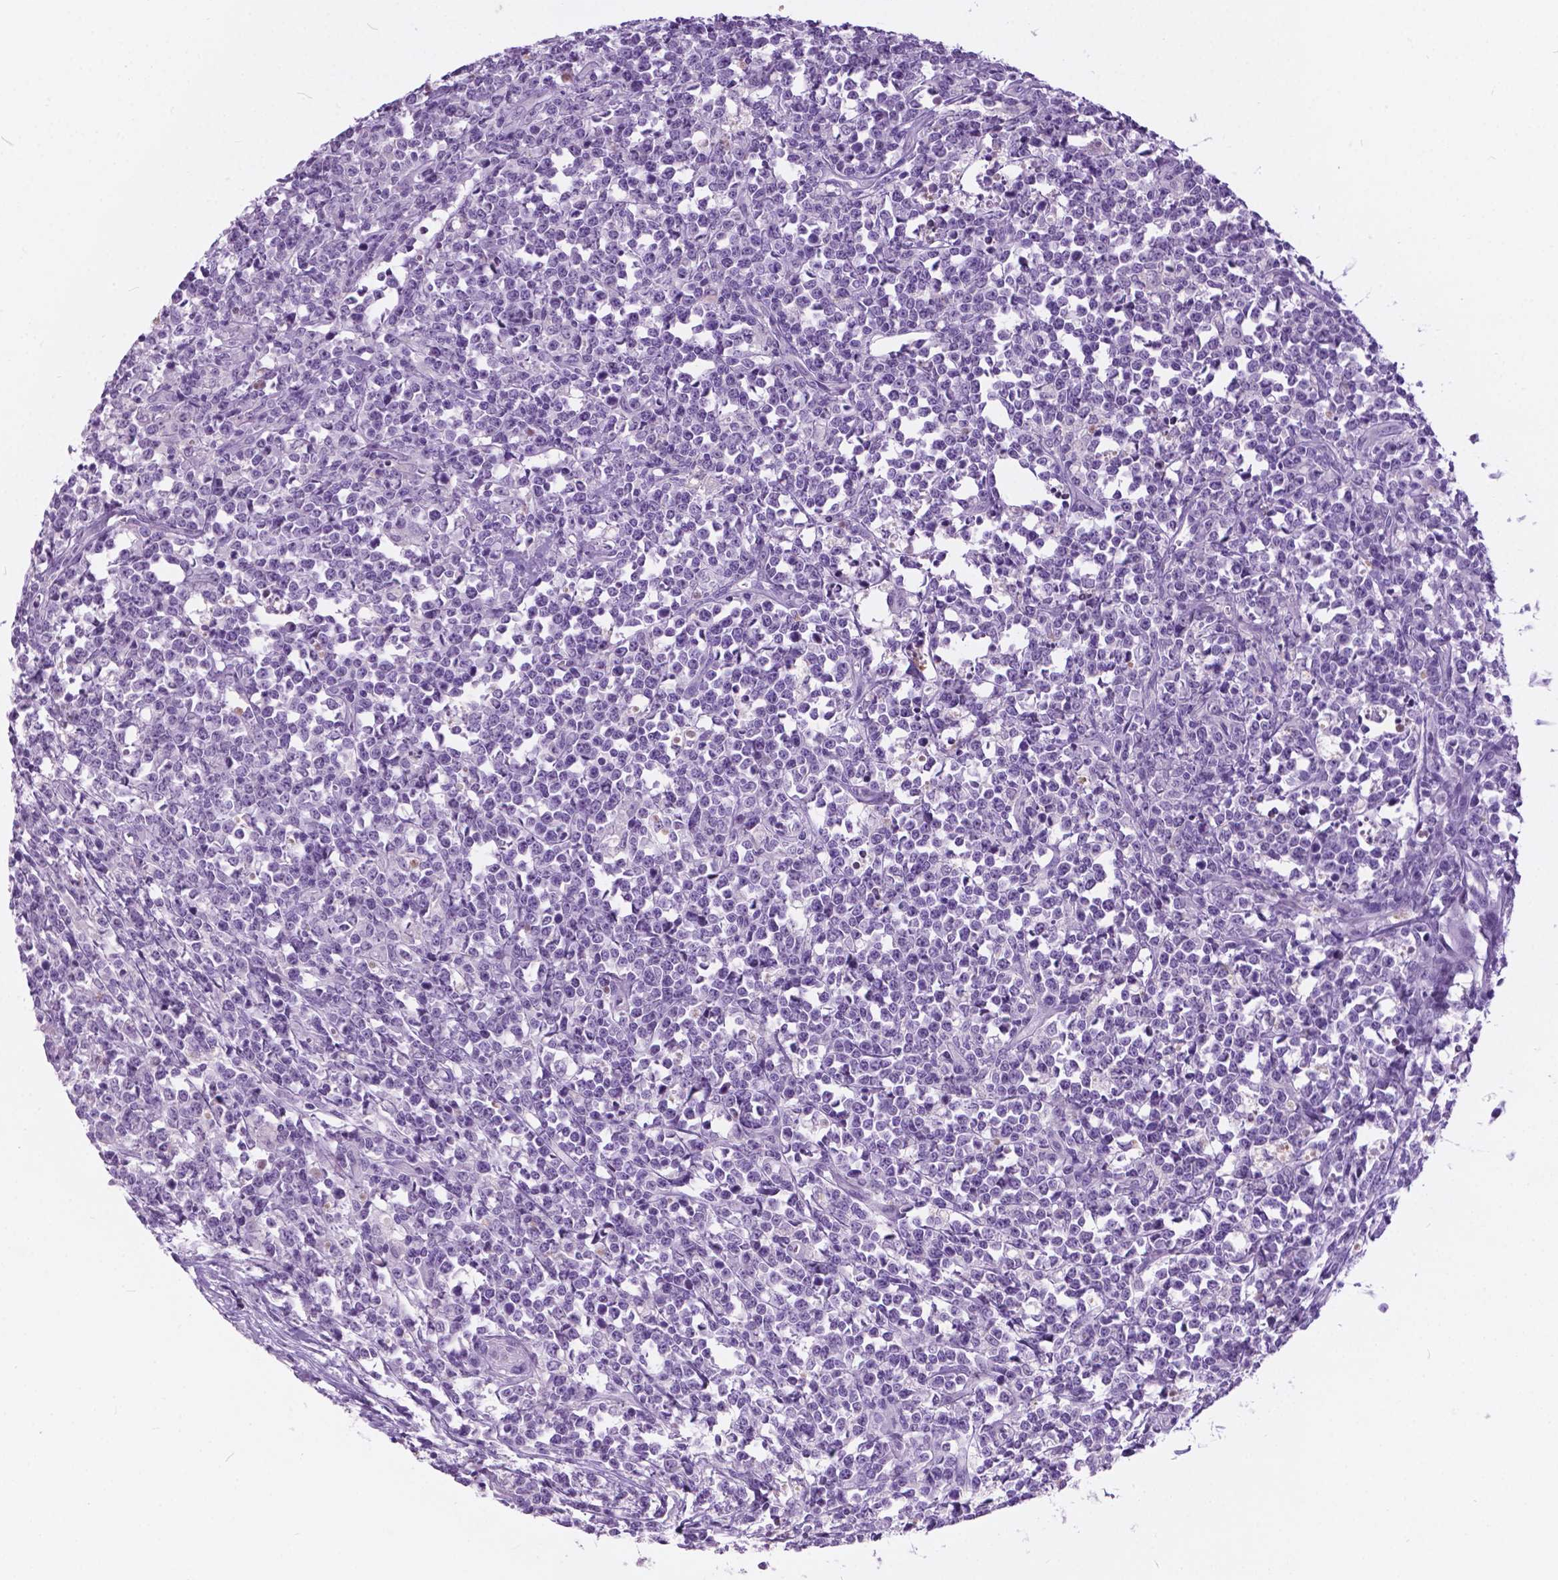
{"staining": {"intensity": "negative", "quantity": "none", "location": "none"}, "tissue": "lymphoma", "cell_type": "Tumor cells", "image_type": "cancer", "snomed": [{"axis": "morphology", "description": "Malignant lymphoma, non-Hodgkin's type, High grade"}, {"axis": "topography", "description": "Small intestine"}], "caption": "High power microscopy micrograph of an immunohistochemistry image of lymphoma, revealing no significant positivity in tumor cells.", "gene": "ARMS2", "patient": {"sex": "female", "age": 56}}